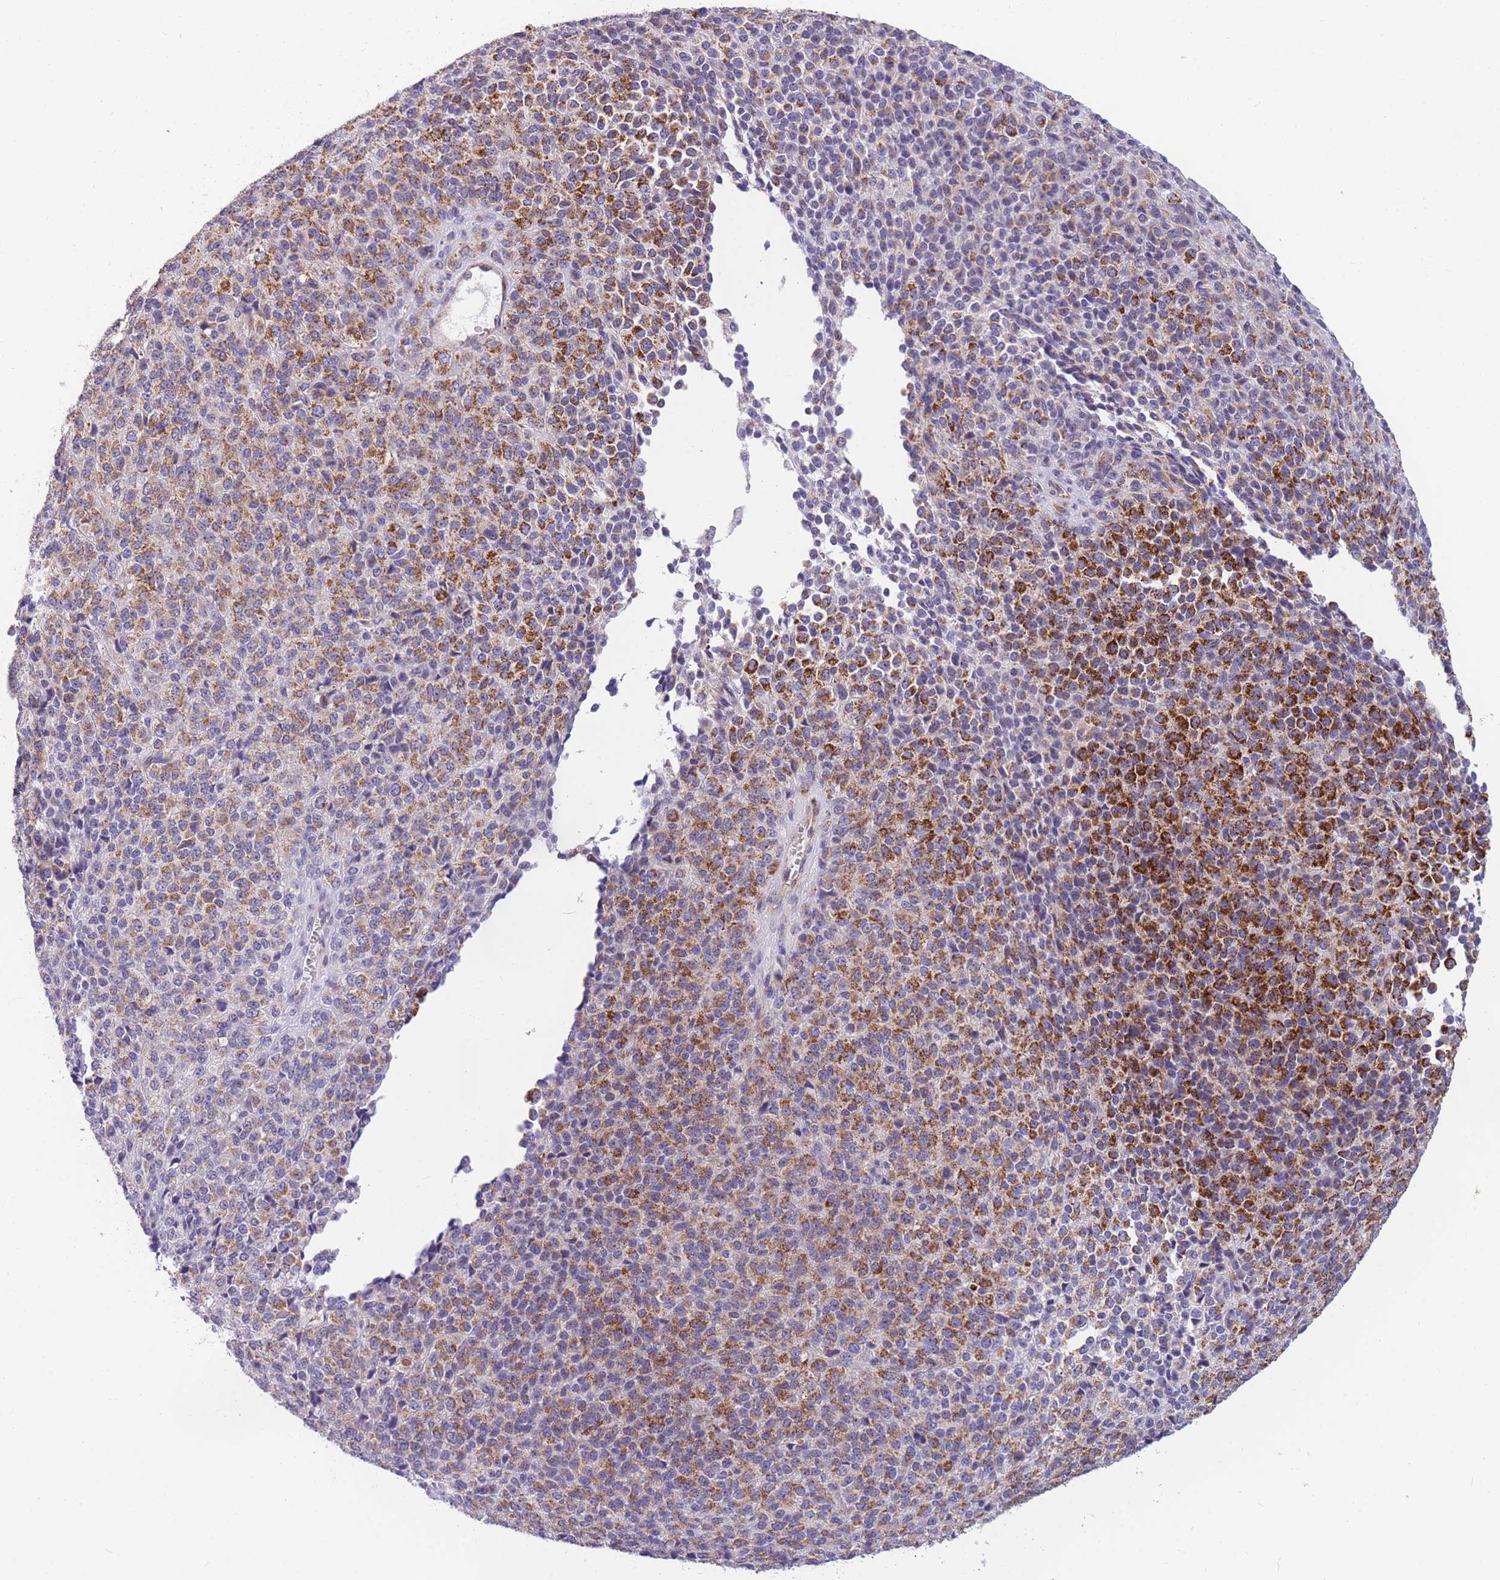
{"staining": {"intensity": "strong", "quantity": "25%-75%", "location": "cytoplasmic/membranous"}, "tissue": "melanoma", "cell_type": "Tumor cells", "image_type": "cancer", "snomed": [{"axis": "morphology", "description": "Malignant melanoma, Metastatic site"}, {"axis": "topography", "description": "Brain"}], "caption": "Human melanoma stained with a brown dye shows strong cytoplasmic/membranous positive expression in approximately 25%-75% of tumor cells.", "gene": "DDX49", "patient": {"sex": "female", "age": 56}}